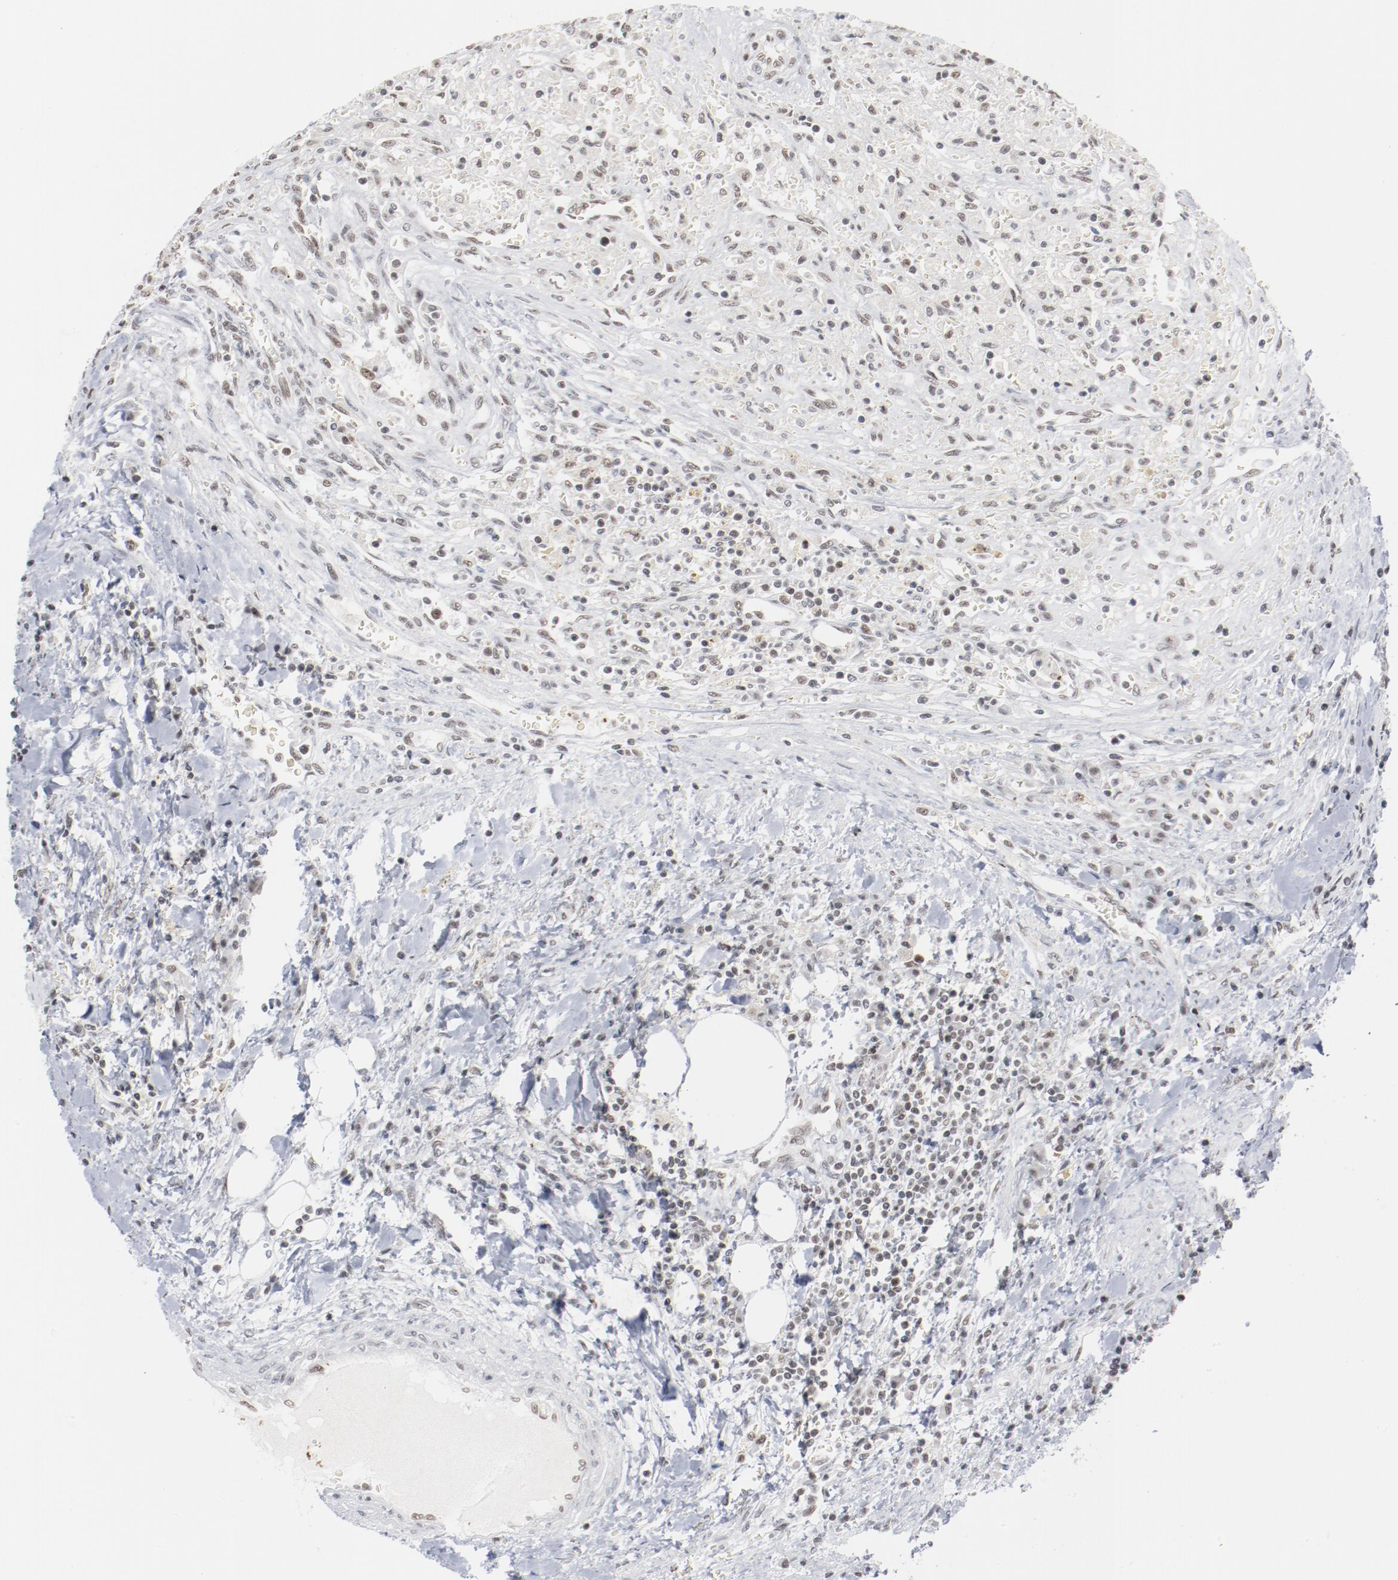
{"staining": {"intensity": "weak", "quantity": "<25%", "location": "nuclear"}, "tissue": "renal cancer", "cell_type": "Tumor cells", "image_type": "cancer", "snomed": [{"axis": "morphology", "description": "Normal tissue, NOS"}, {"axis": "morphology", "description": "Adenocarcinoma, NOS"}, {"axis": "topography", "description": "Kidney"}], "caption": "IHC of human renal cancer (adenocarcinoma) demonstrates no positivity in tumor cells.", "gene": "BUB3", "patient": {"sex": "male", "age": 71}}